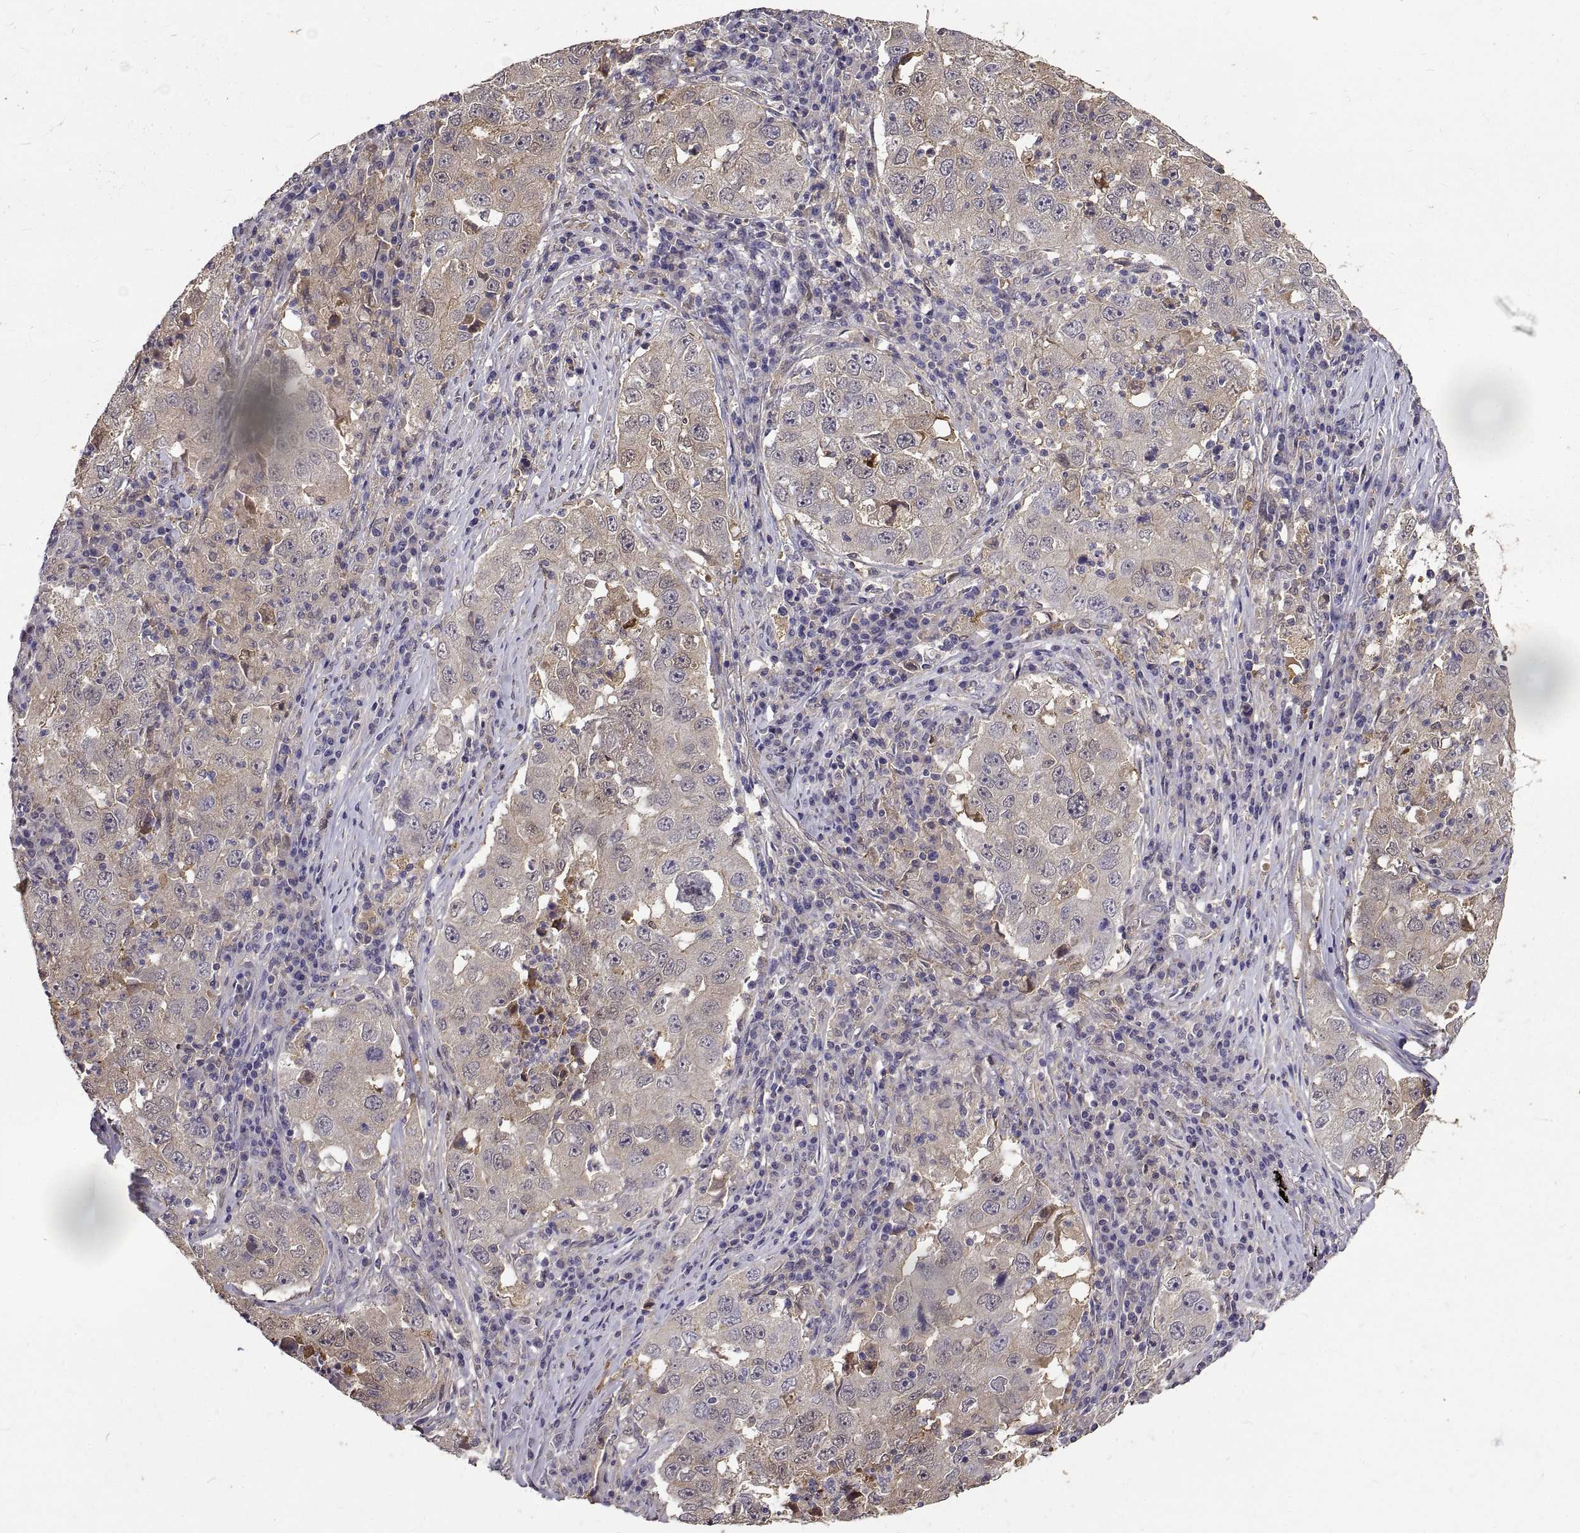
{"staining": {"intensity": "negative", "quantity": "none", "location": "none"}, "tissue": "lung cancer", "cell_type": "Tumor cells", "image_type": "cancer", "snomed": [{"axis": "morphology", "description": "Adenocarcinoma, NOS"}, {"axis": "topography", "description": "Lung"}], "caption": "The immunohistochemistry (IHC) photomicrograph has no significant positivity in tumor cells of lung cancer (adenocarcinoma) tissue. Nuclei are stained in blue.", "gene": "PEA15", "patient": {"sex": "male", "age": 73}}